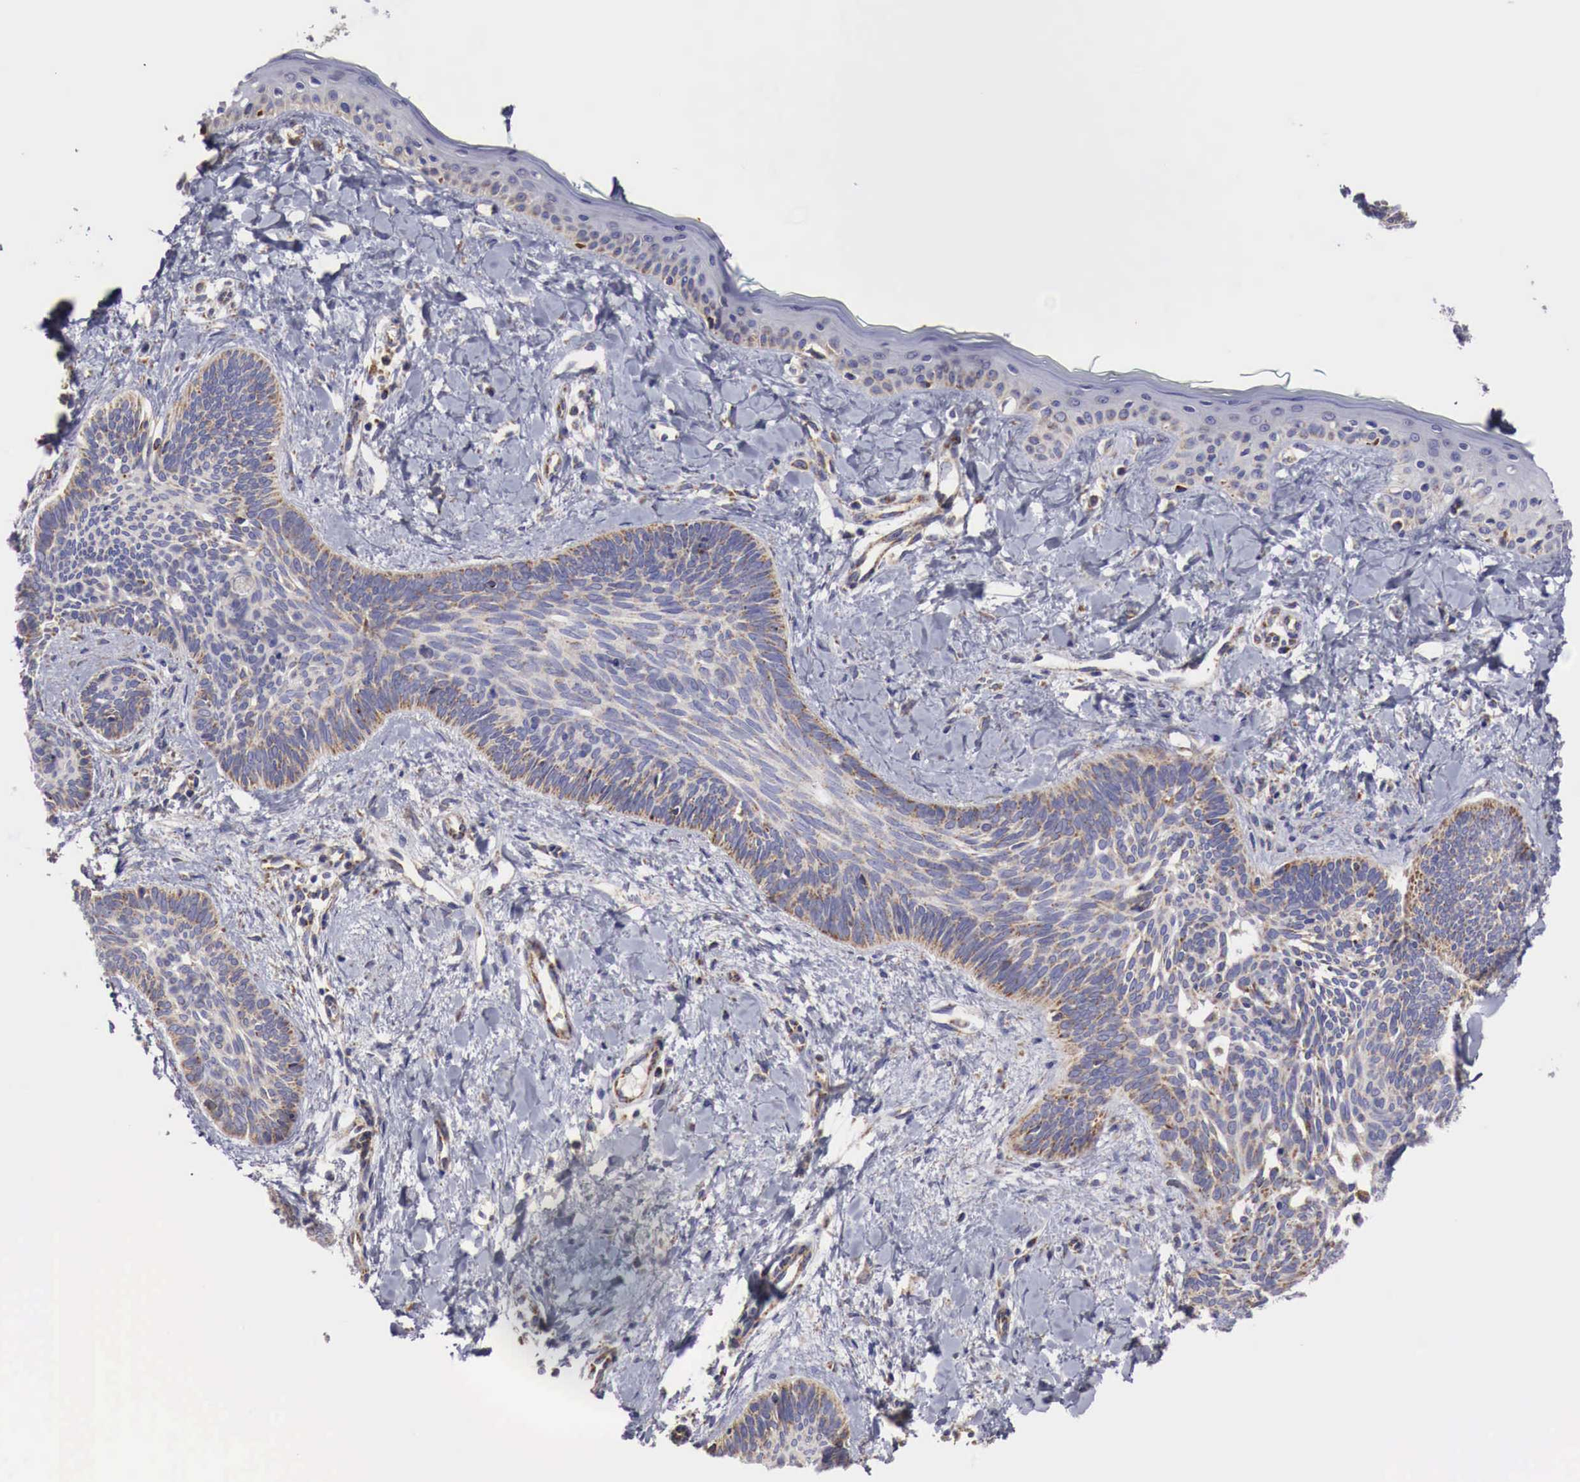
{"staining": {"intensity": "weak", "quantity": "<25%", "location": "cytoplasmic/membranous"}, "tissue": "skin cancer", "cell_type": "Tumor cells", "image_type": "cancer", "snomed": [{"axis": "morphology", "description": "Basal cell carcinoma"}, {"axis": "topography", "description": "Skin"}], "caption": "The image exhibits no significant staining in tumor cells of skin cancer (basal cell carcinoma).", "gene": "XPNPEP3", "patient": {"sex": "female", "age": 81}}